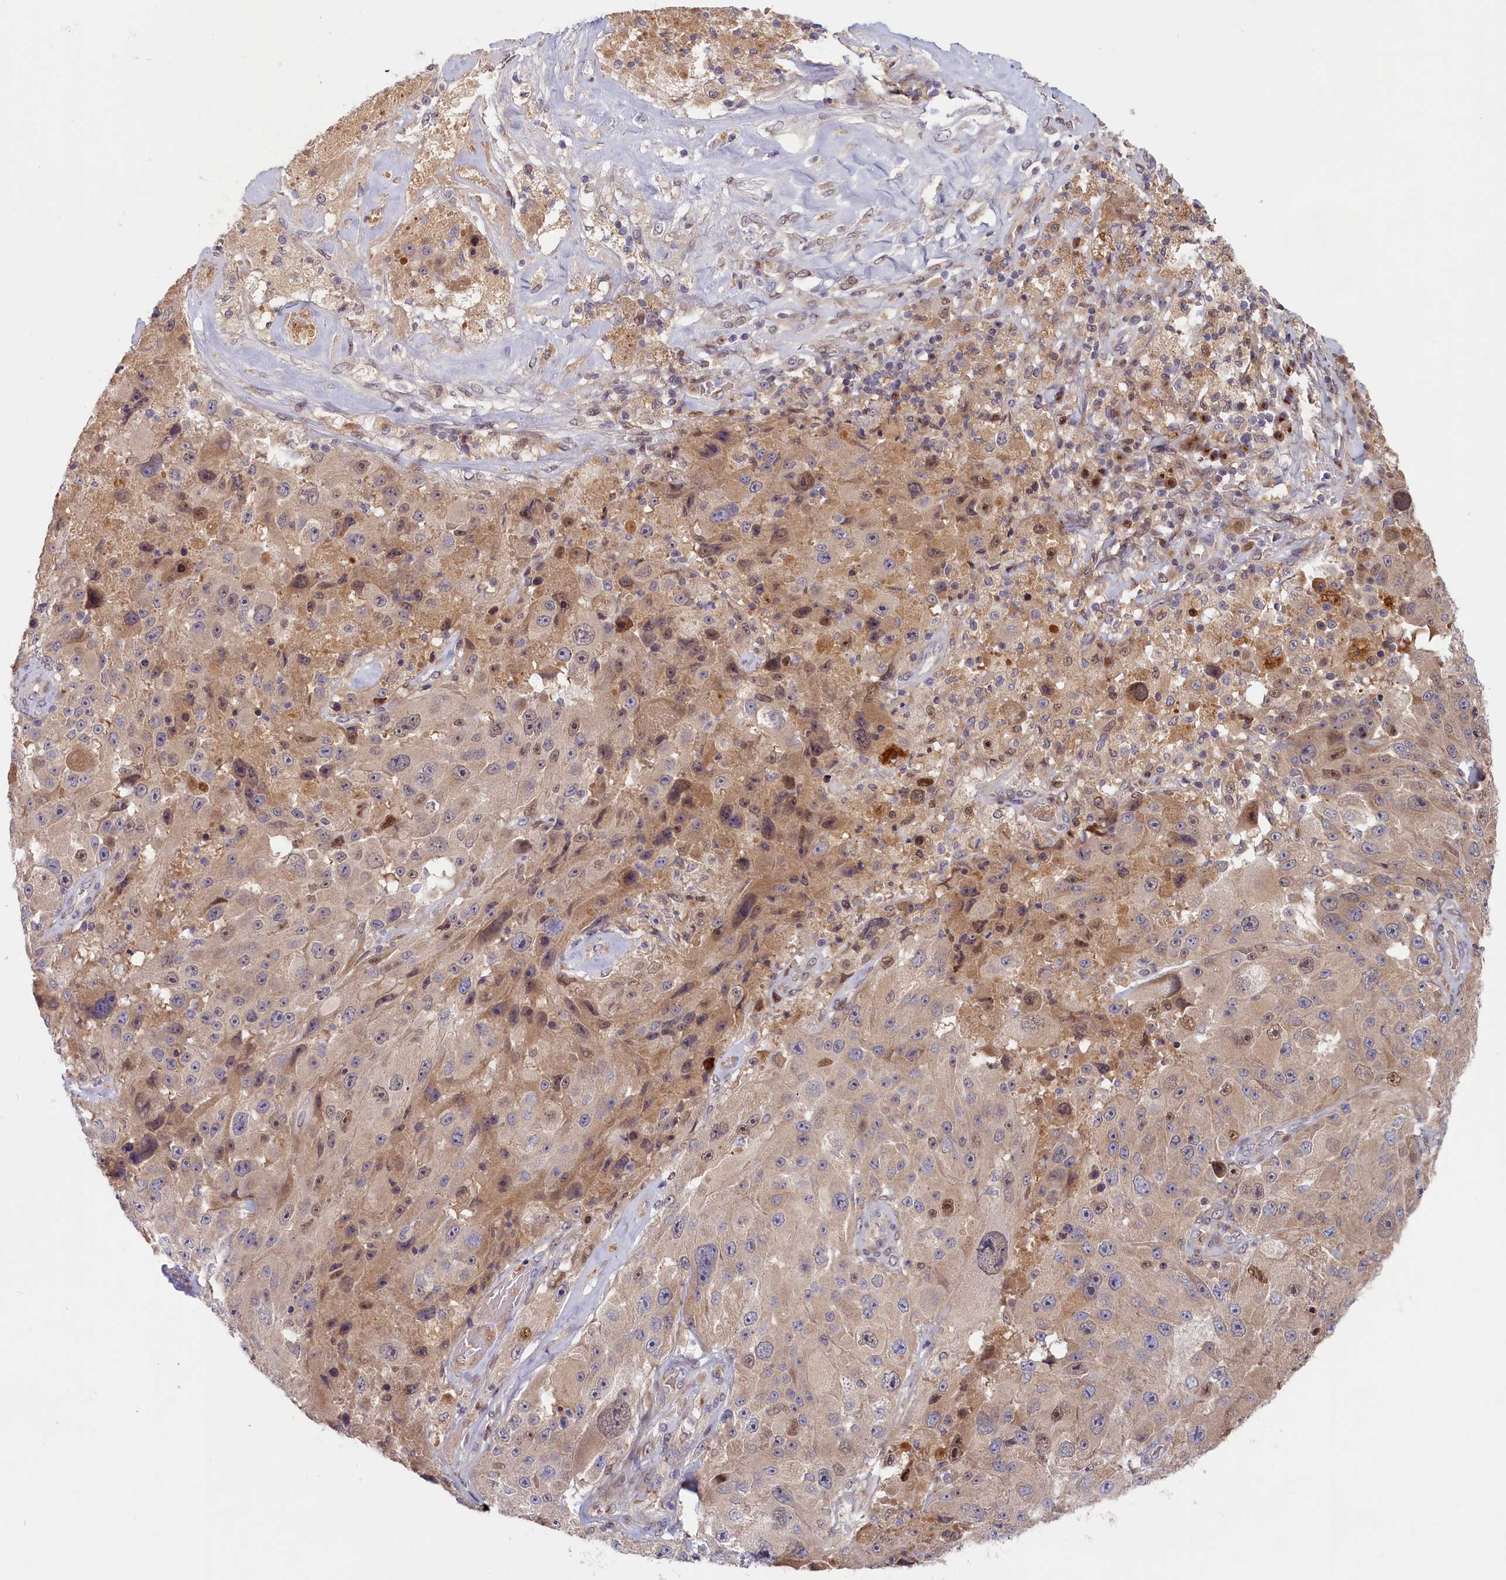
{"staining": {"intensity": "moderate", "quantity": "<25%", "location": "nuclear"}, "tissue": "melanoma", "cell_type": "Tumor cells", "image_type": "cancer", "snomed": [{"axis": "morphology", "description": "Malignant melanoma, Metastatic site"}, {"axis": "topography", "description": "Lymph node"}], "caption": "A histopathology image of human malignant melanoma (metastatic site) stained for a protein exhibits moderate nuclear brown staining in tumor cells. The staining was performed using DAB (3,3'-diaminobenzidine) to visualize the protein expression in brown, while the nuclei were stained in blue with hematoxylin (Magnification: 20x).", "gene": "CHST12", "patient": {"sex": "male", "age": 62}}